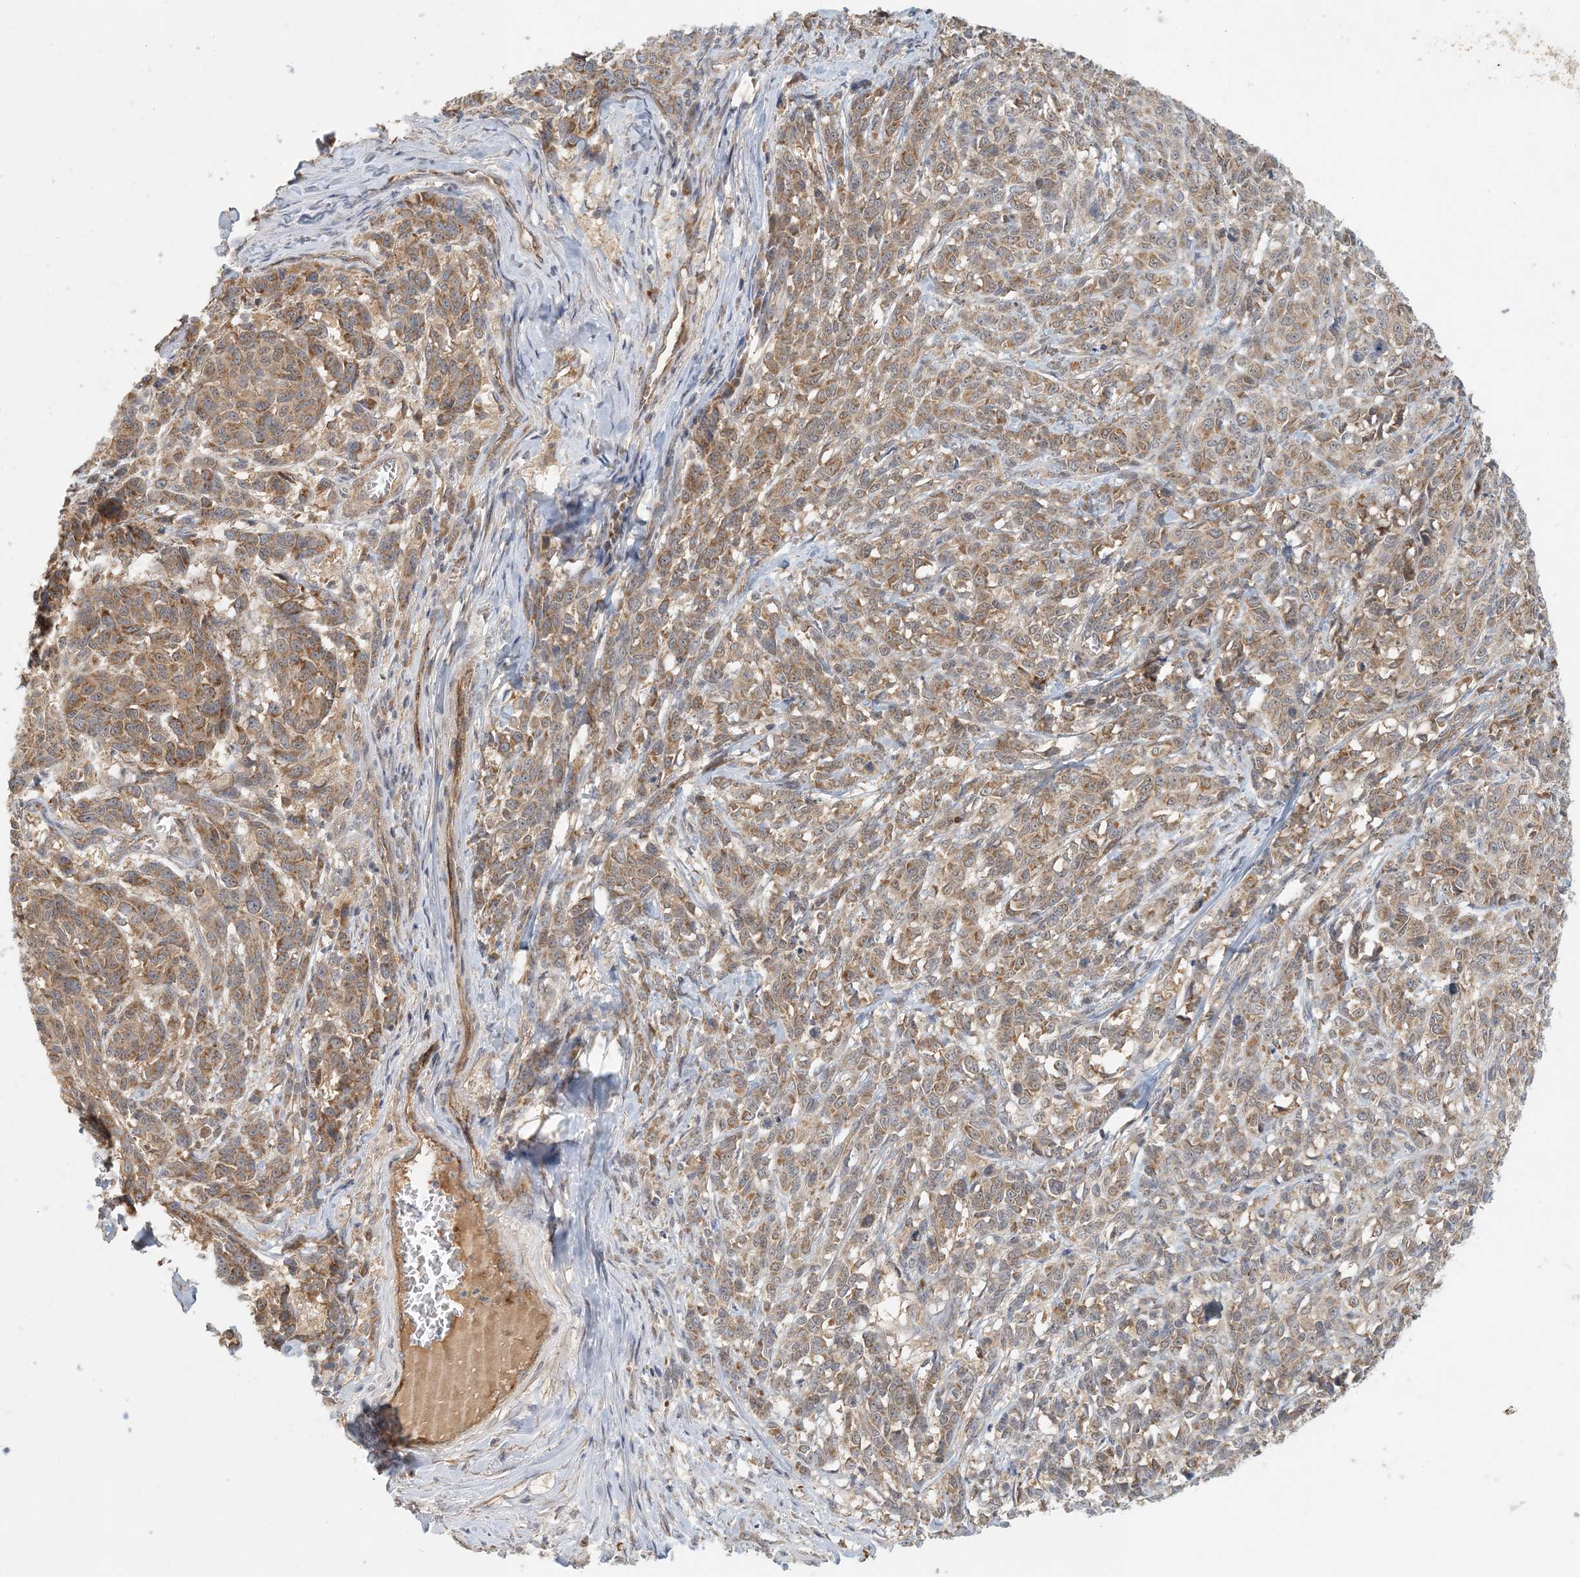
{"staining": {"intensity": "moderate", "quantity": ">75%", "location": "cytoplasmic/membranous"}, "tissue": "melanoma", "cell_type": "Tumor cells", "image_type": "cancer", "snomed": [{"axis": "morphology", "description": "Malignant melanoma, NOS"}, {"axis": "topography", "description": "Skin"}], "caption": "Immunohistochemistry staining of malignant melanoma, which shows medium levels of moderate cytoplasmic/membranous positivity in about >75% of tumor cells indicating moderate cytoplasmic/membranous protein expression. The staining was performed using DAB (brown) for protein detection and nuclei were counterstained in hematoxylin (blue).", "gene": "ZBTB3", "patient": {"sex": "male", "age": 49}}